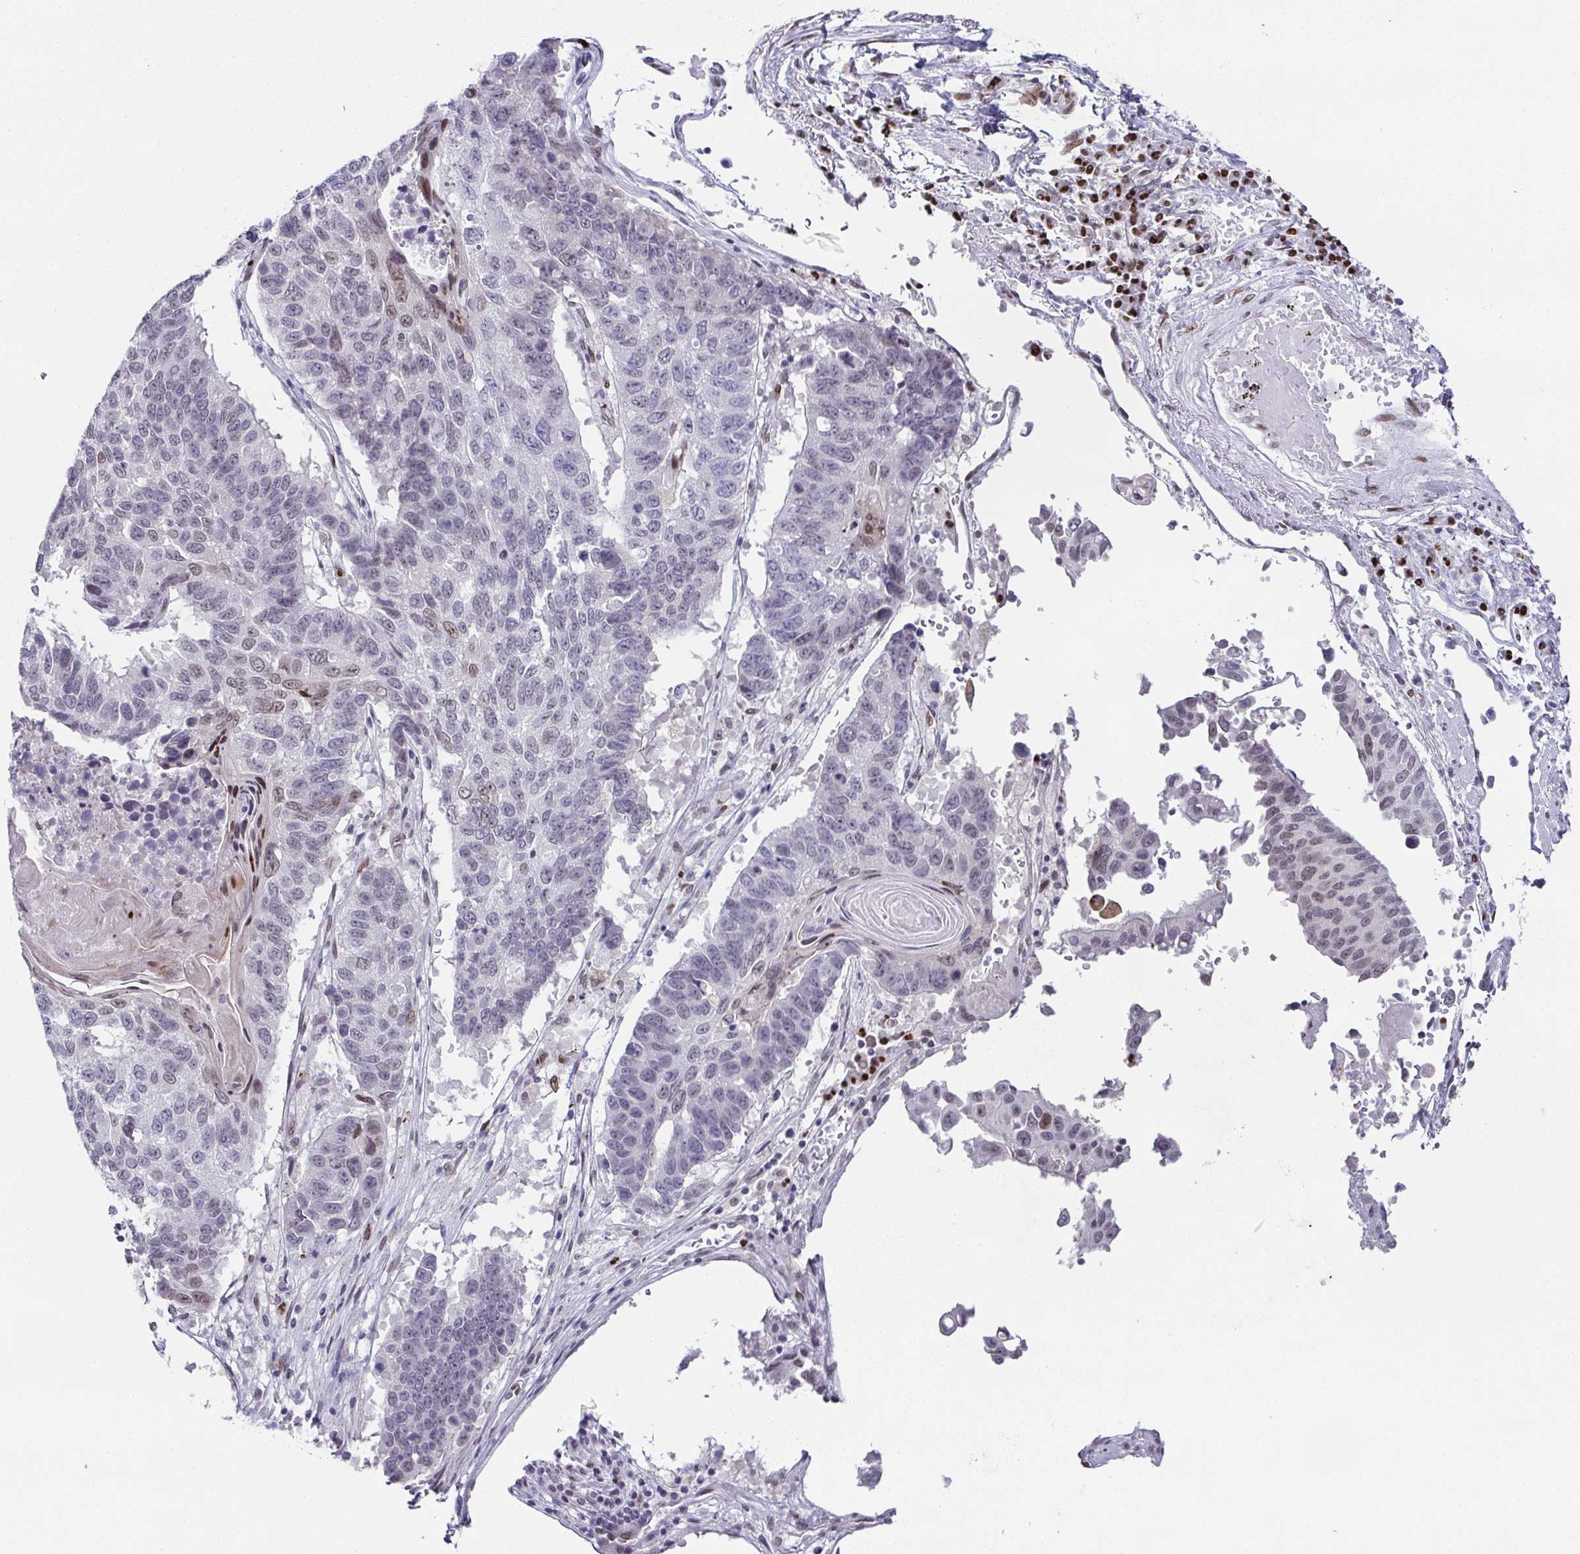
{"staining": {"intensity": "weak", "quantity": "<25%", "location": "nuclear"}, "tissue": "lung cancer", "cell_type": "Tumor cells", "image_type": "cancer", "snomed": [{"axis": "morphology", "description": "Squamous cell carcinoma, NOS"}, {"axis": "topography", "description": "Lung"}], "caption": "Immunohistochemistry image of human lung cancer stained for a protein (brown), which shows no staining in tumor cells.", "gene": "RB1", "patient": {"sex": "male", "age": 73}}